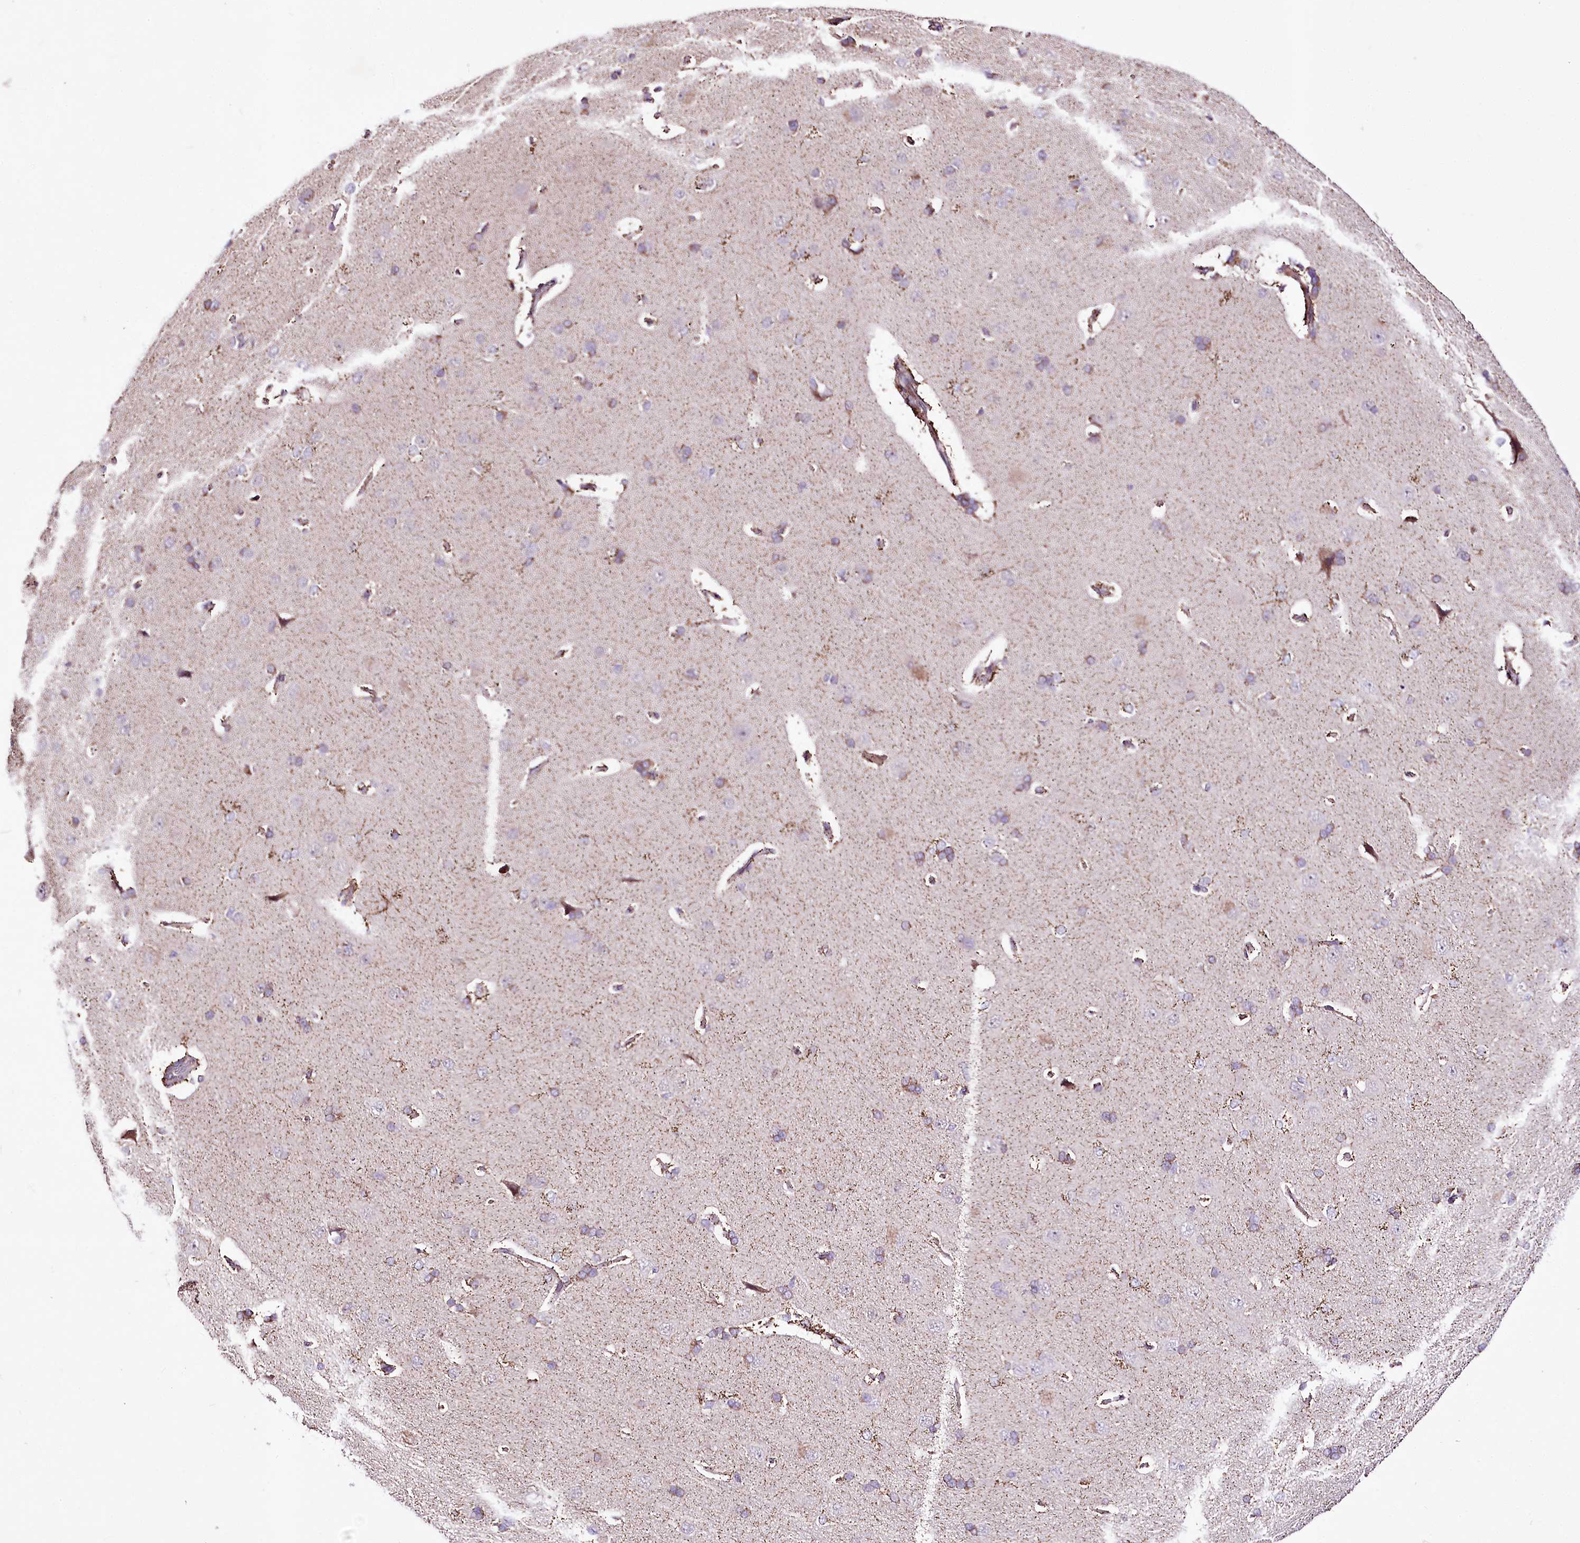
{"staining": {"intensity": "moderate", "quantity": ">75%", "location": "cytoplasmic/membranous"}, "tissue": "cerebral cortex", "cell_type": "Endothelial cells", "image_type": "normal", "snomed": [{"axis": "morphology", "description": "Normal tissue, NOS"}, {"axis": "topography", "description": "Cerebral cortex"}], "caption": "A brown stain shows moderate cytoplasmic/membranous expression of a protein in endothelial cells of unremarkable cerebral cortex.", "gene": "ATE1", "patient": {"sex": "male", "age": 62}}